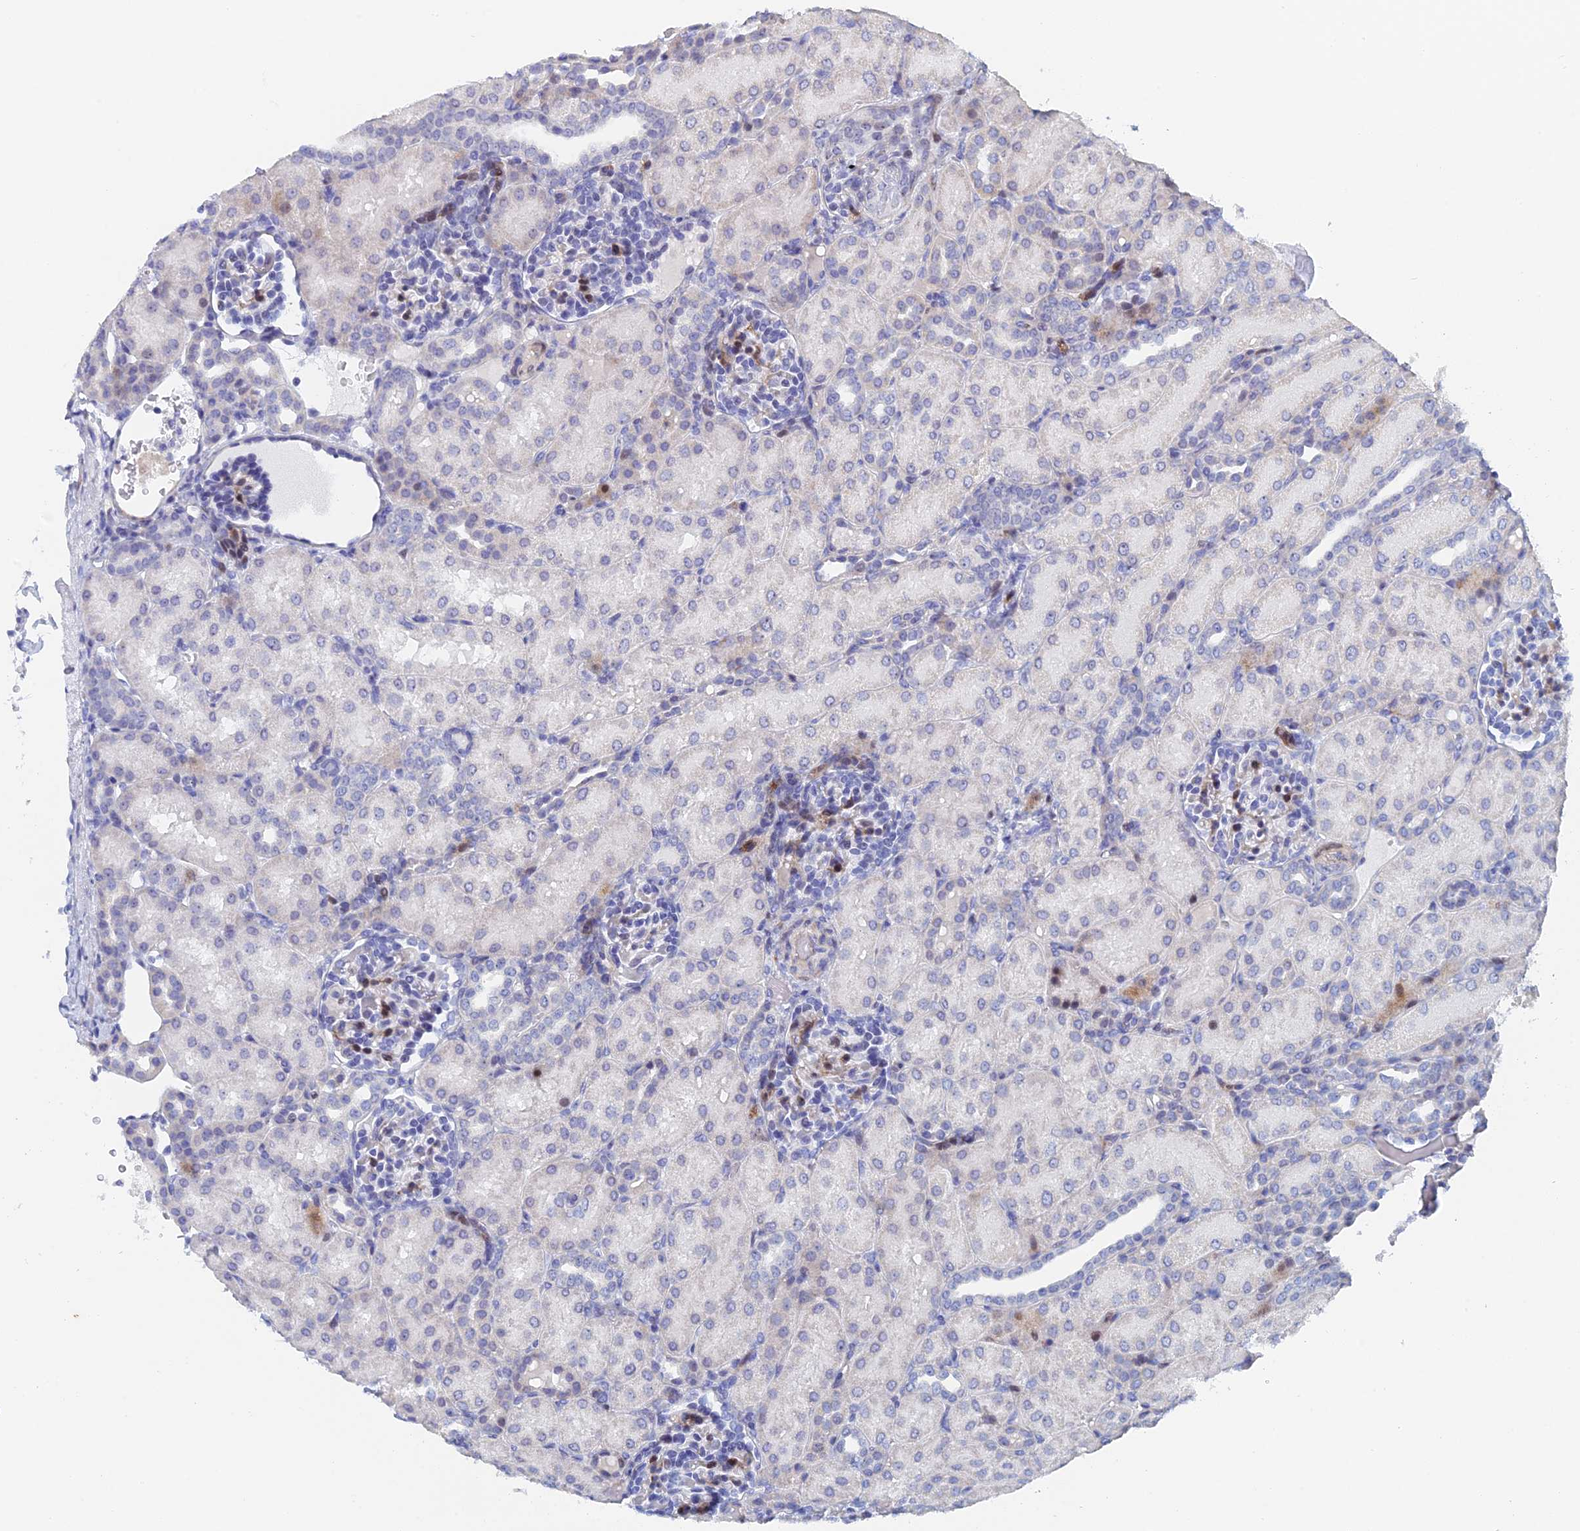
{"staining": {"intensity": "moderate", "quantity": "<25%", "location": "nuclear"}, "tissue": "kidney", "cell_type": "Cells in glomeruli", "image_type": "normal", "snomed": [{"axis": "morphology", "description": "Normal tissue, NOS"}, {"axis": "topography", "description": "Kidney"}], "caption": "Immunohistochemical staining of normal human kidney reveals low levels of moderate nuclear staining in approximately <25% of cells in glomeruli. (DAB = brown stain, brightfield microscopy at high magnification).", "gene": "DRGX", "patient": {"sex": "male", "age": 1}}